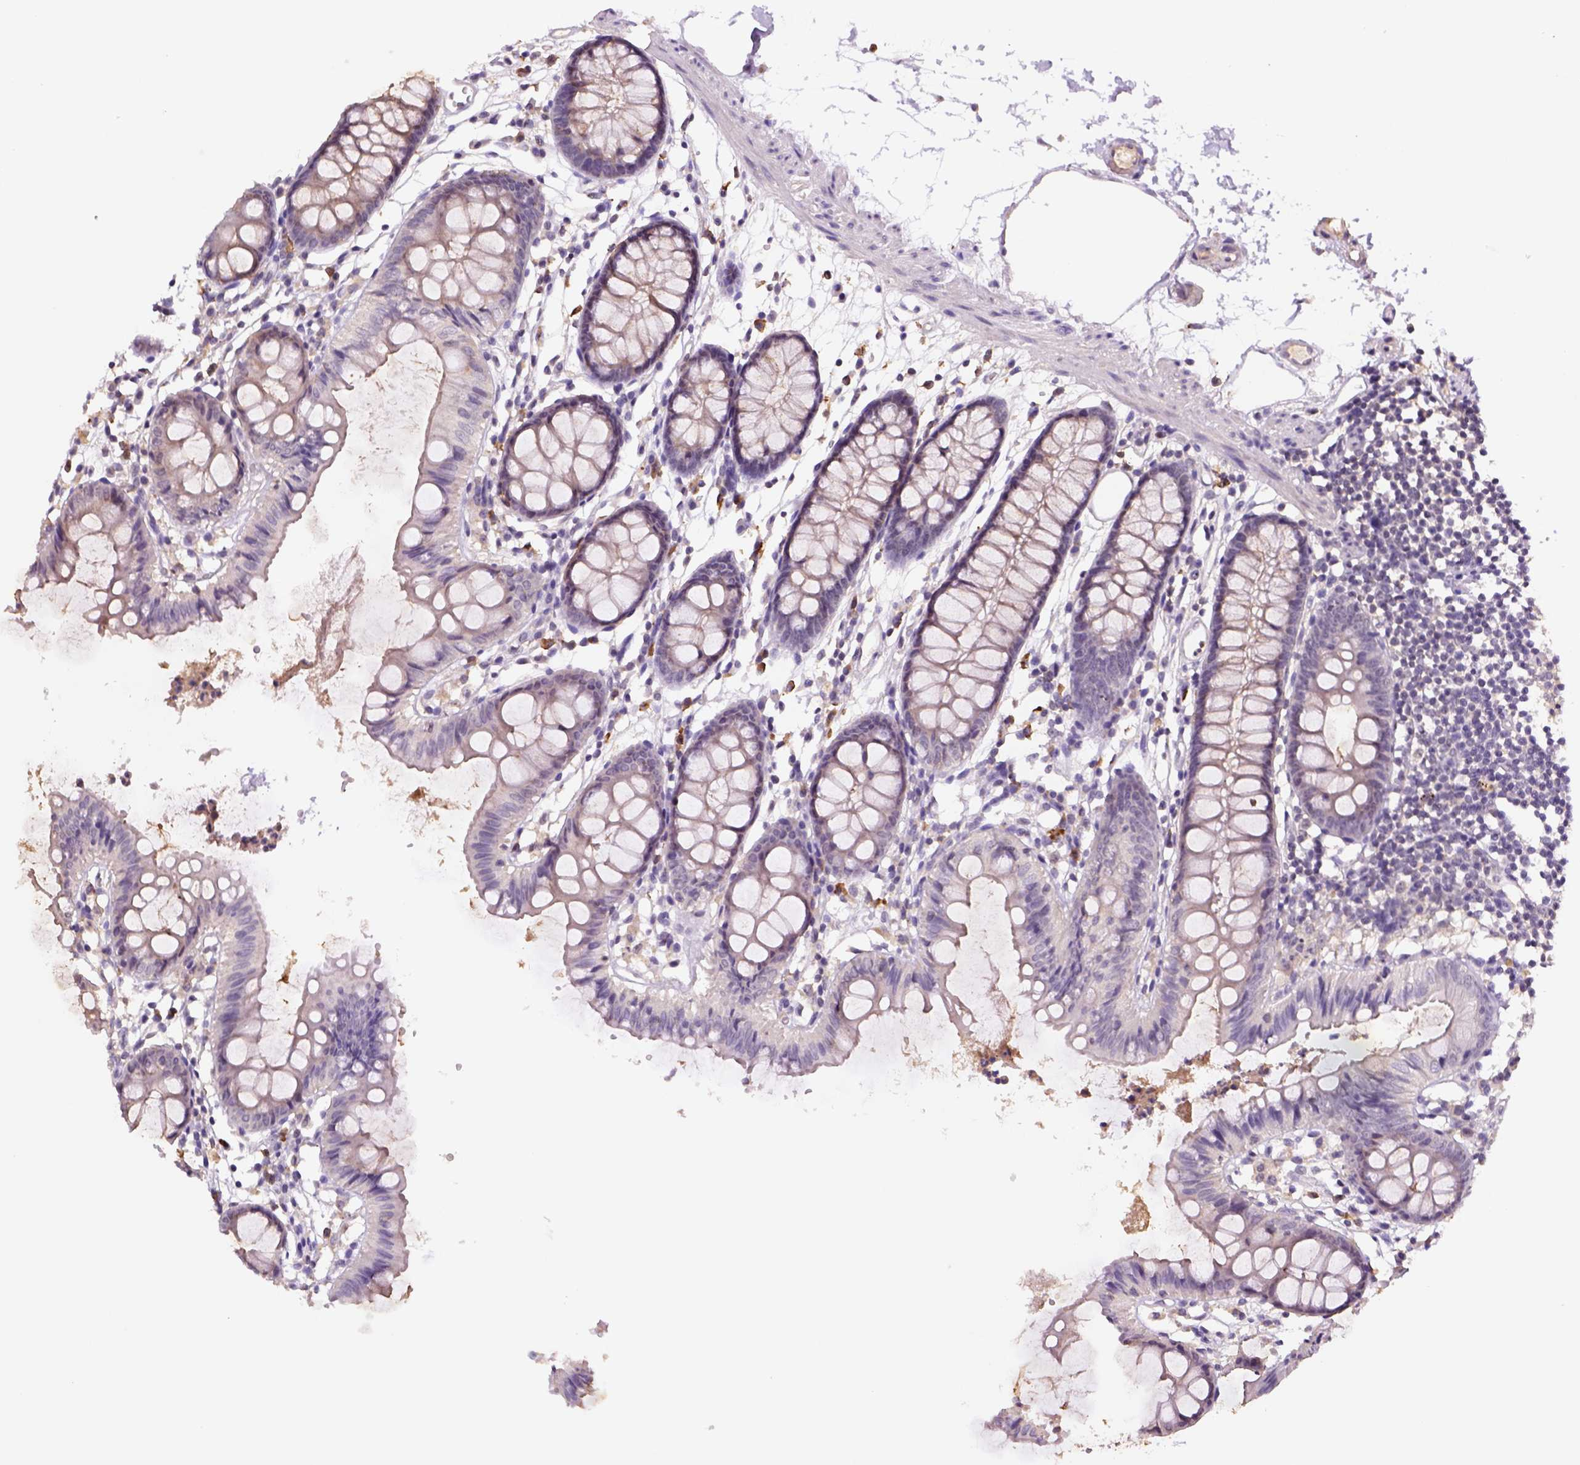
{"staining": {"intensity": "weak", "quantity": ">75%", "location": "cytoplasmic/membranous"}, "tissue": "colon", "cell_type": "Endothelial cells", "image_type": "normal", "snomed": [{"axis": "morphology", "description": "Normal tissue, NOS"}, {"axis": "topography", "description": "Colon"}], "caption": "The histopathology image shows staining of normal colon, revealing weak cytoplasmic/membranous protein expression (brown color) within endothelial cells.", "gene": "SCML4", "patient": {"sex": "female", "age": 84}}